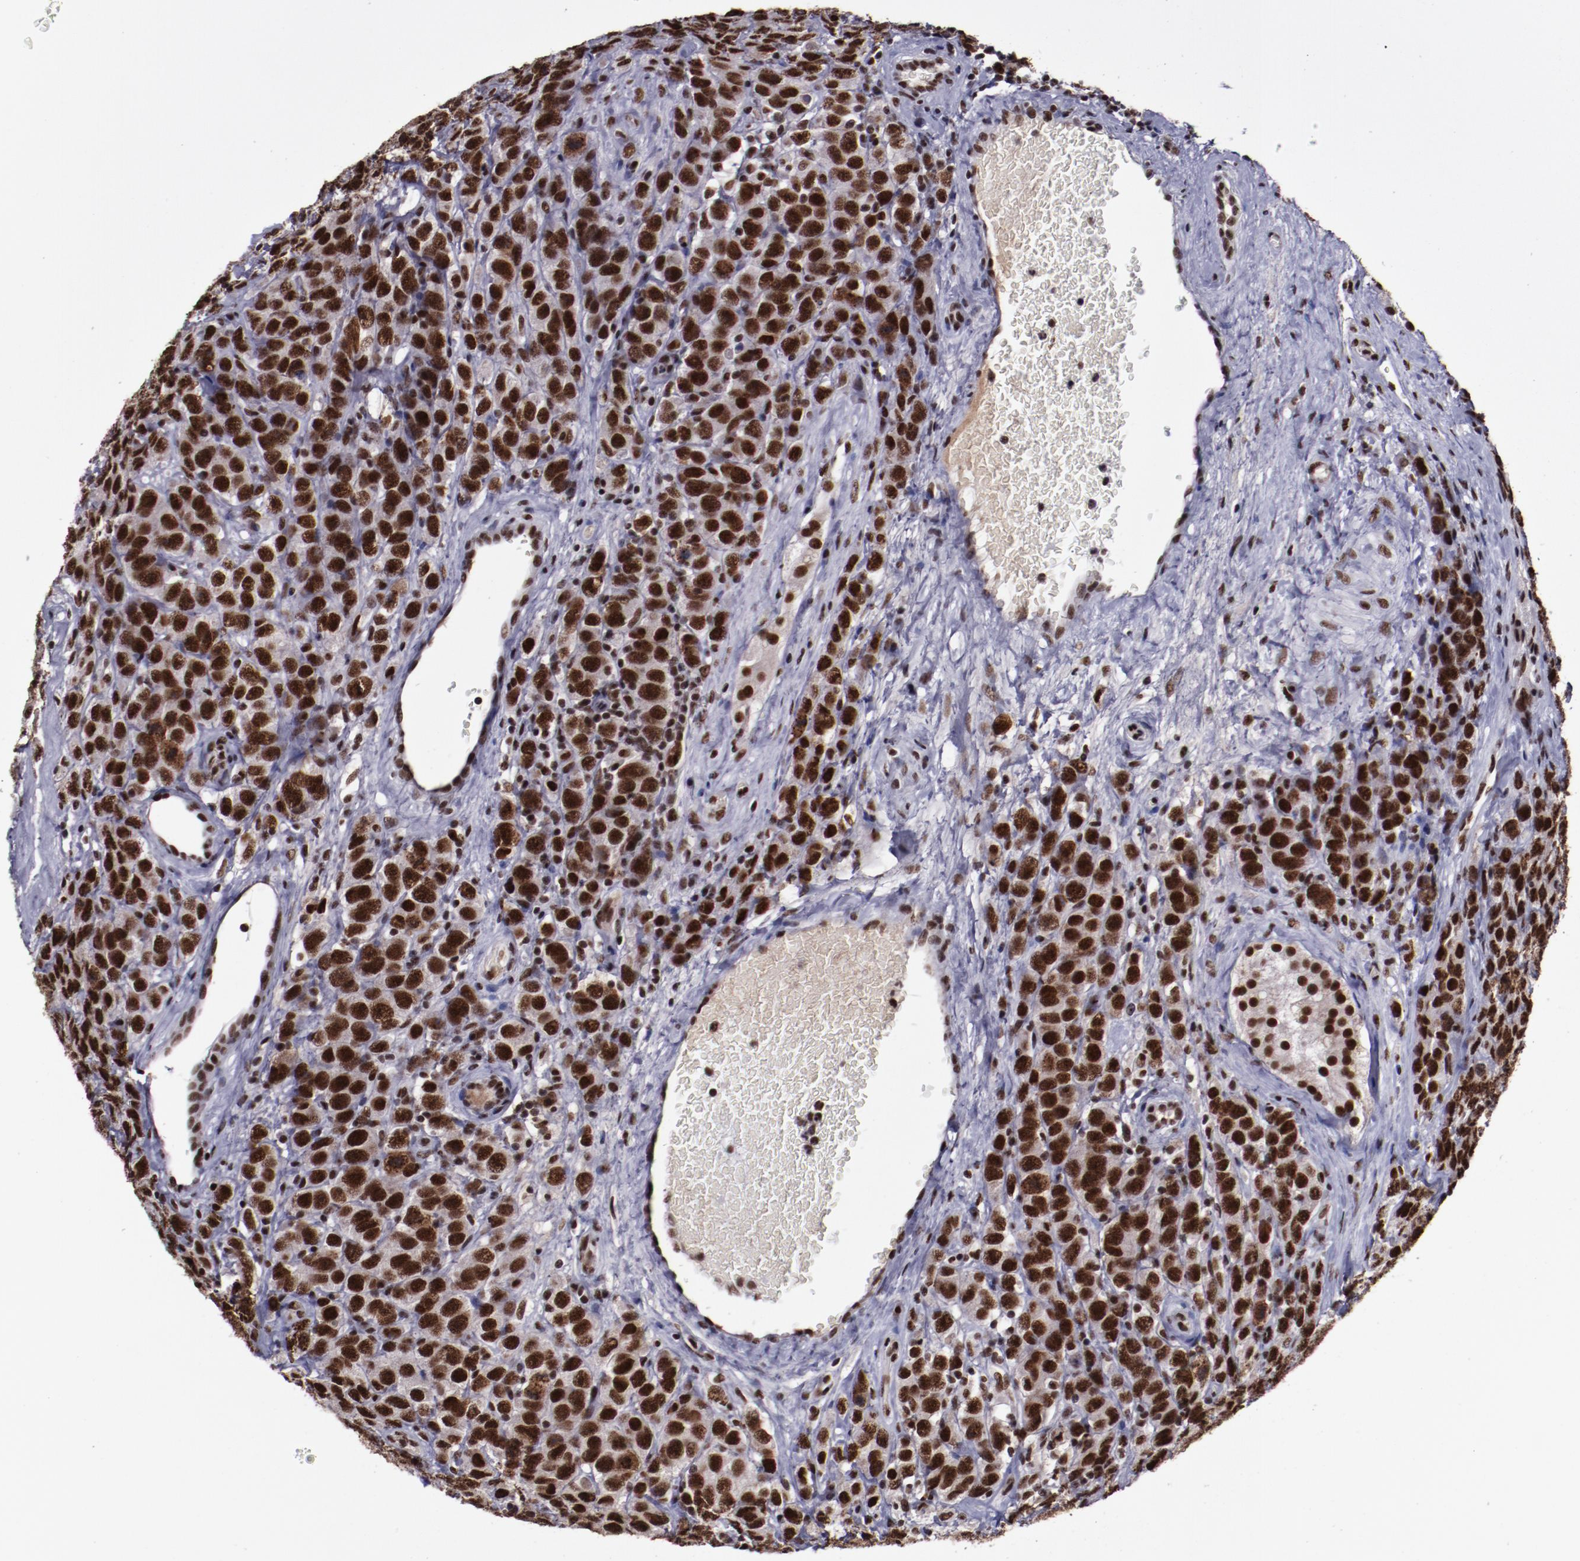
{"staining": {"intensity": "strong", "quantity": ">75%", "location": "nuclear"}, "tissue": "testis cancer", "cell_type": "Tumor cells", "image_type": "cancer", "snomed": [{"axis": "morphology", "description": "Seminoma, NOS"}, {"axis": "topography", "description": "Testis"}], "caption": "Immunohistochemical staining of testis cancer (seminoma) reveals high levels of strong nuclear staining in about >75% of tumor cells.", "gene": "ERH", "patient": {"sex": "male", "age": 52}}